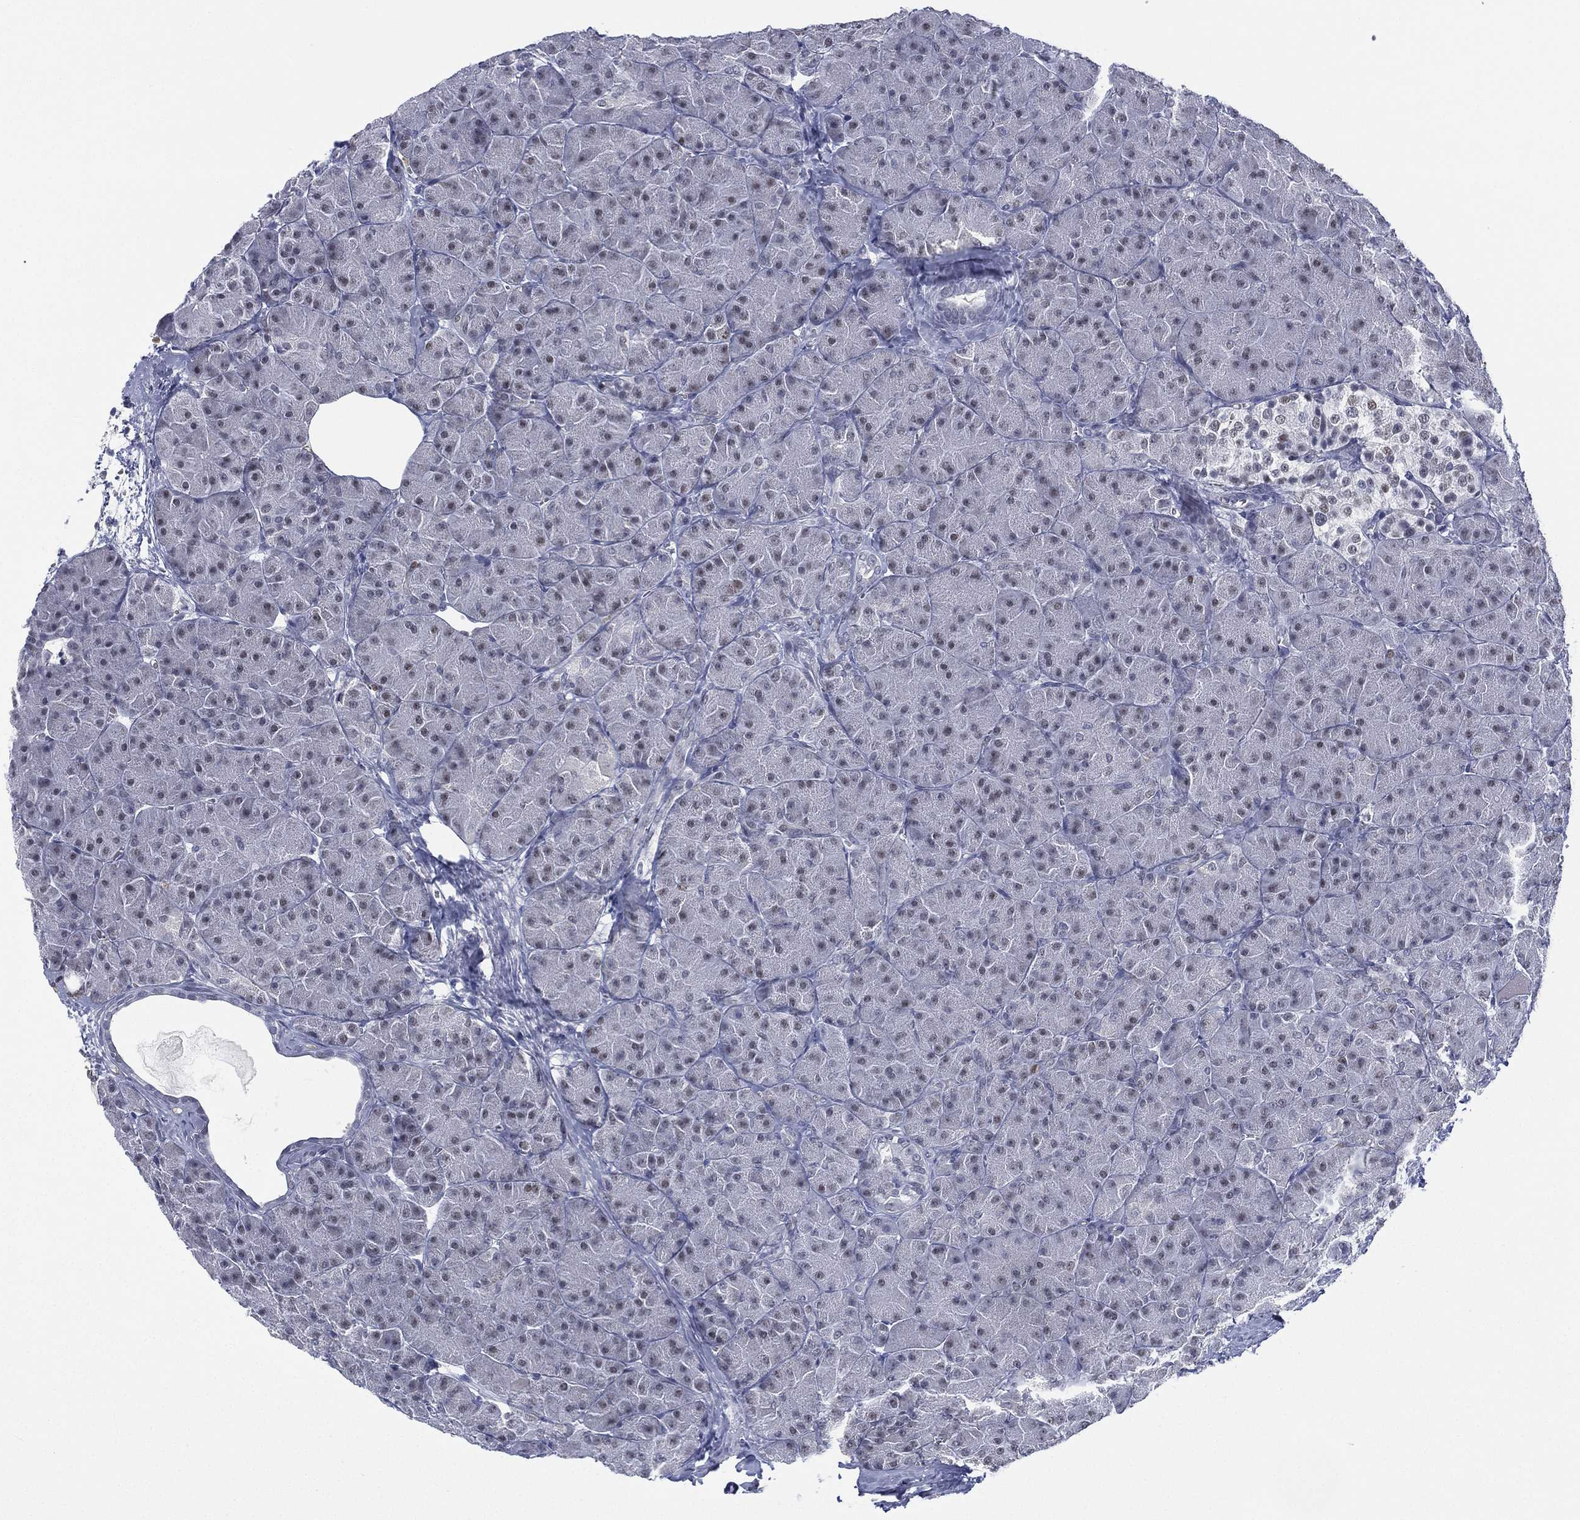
{"staining": {"intensity": "weak", "quantity": "<25%", "location": "nuclear"}, "tissue": "pancreas", "cell_type": "Exocrine glandular cells", "image_type": "normal", "snomed": [{"axis": "morphology", "description": "Normal tissue, NOS"}, {"axis": "topography", "description": "Pancreas"}], "caption": "IHC histopathology image of benign pancreas stained for a protein (brown), which demonstrates no expression in exocrine glandular cells. The staining is performed using DAB brown chromogen with nuclei counter-stained in using hematoxylin.", "gene": "ZNF711", "patient": {"sex": "male", "age": 61}}